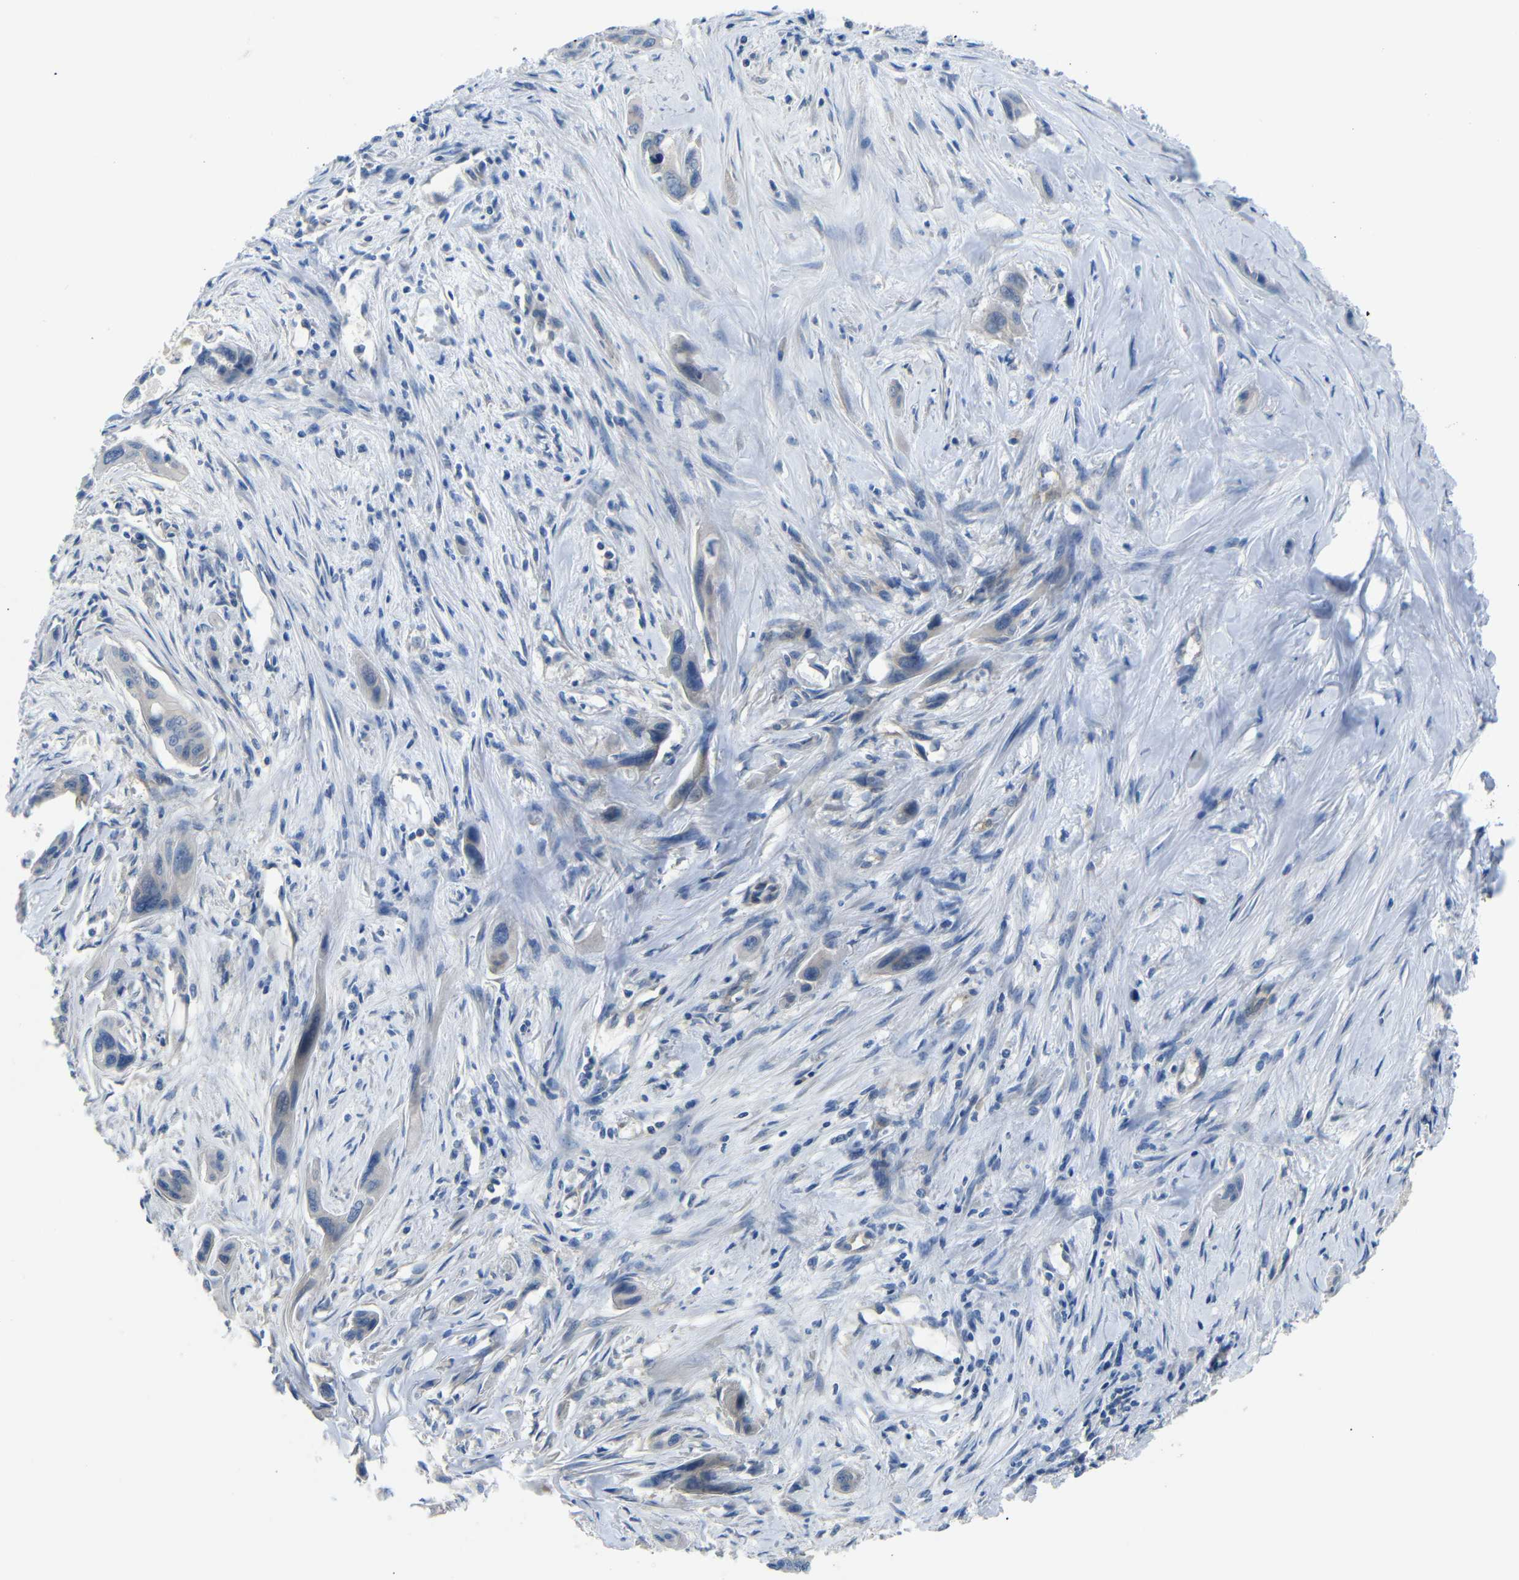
{"staining": {"intensity": "negative", "quantity": "none", "location": "none"}, "tissue": "pancreatic cancer", "cell_type": "Tumor cells", "image_type": "cancer", "snomed": [{"axis": "morphology", "description": "Adenocarcinoma, NOS"}, {"axis": "topography", "description": "Pancreas"}], "caption": "An image of human pancreatic cancer (adenocarcinoma) is negative for staining in tumor cells.", "gene": "DCP1A", "patient": {"sex": "male", "age": 73}}